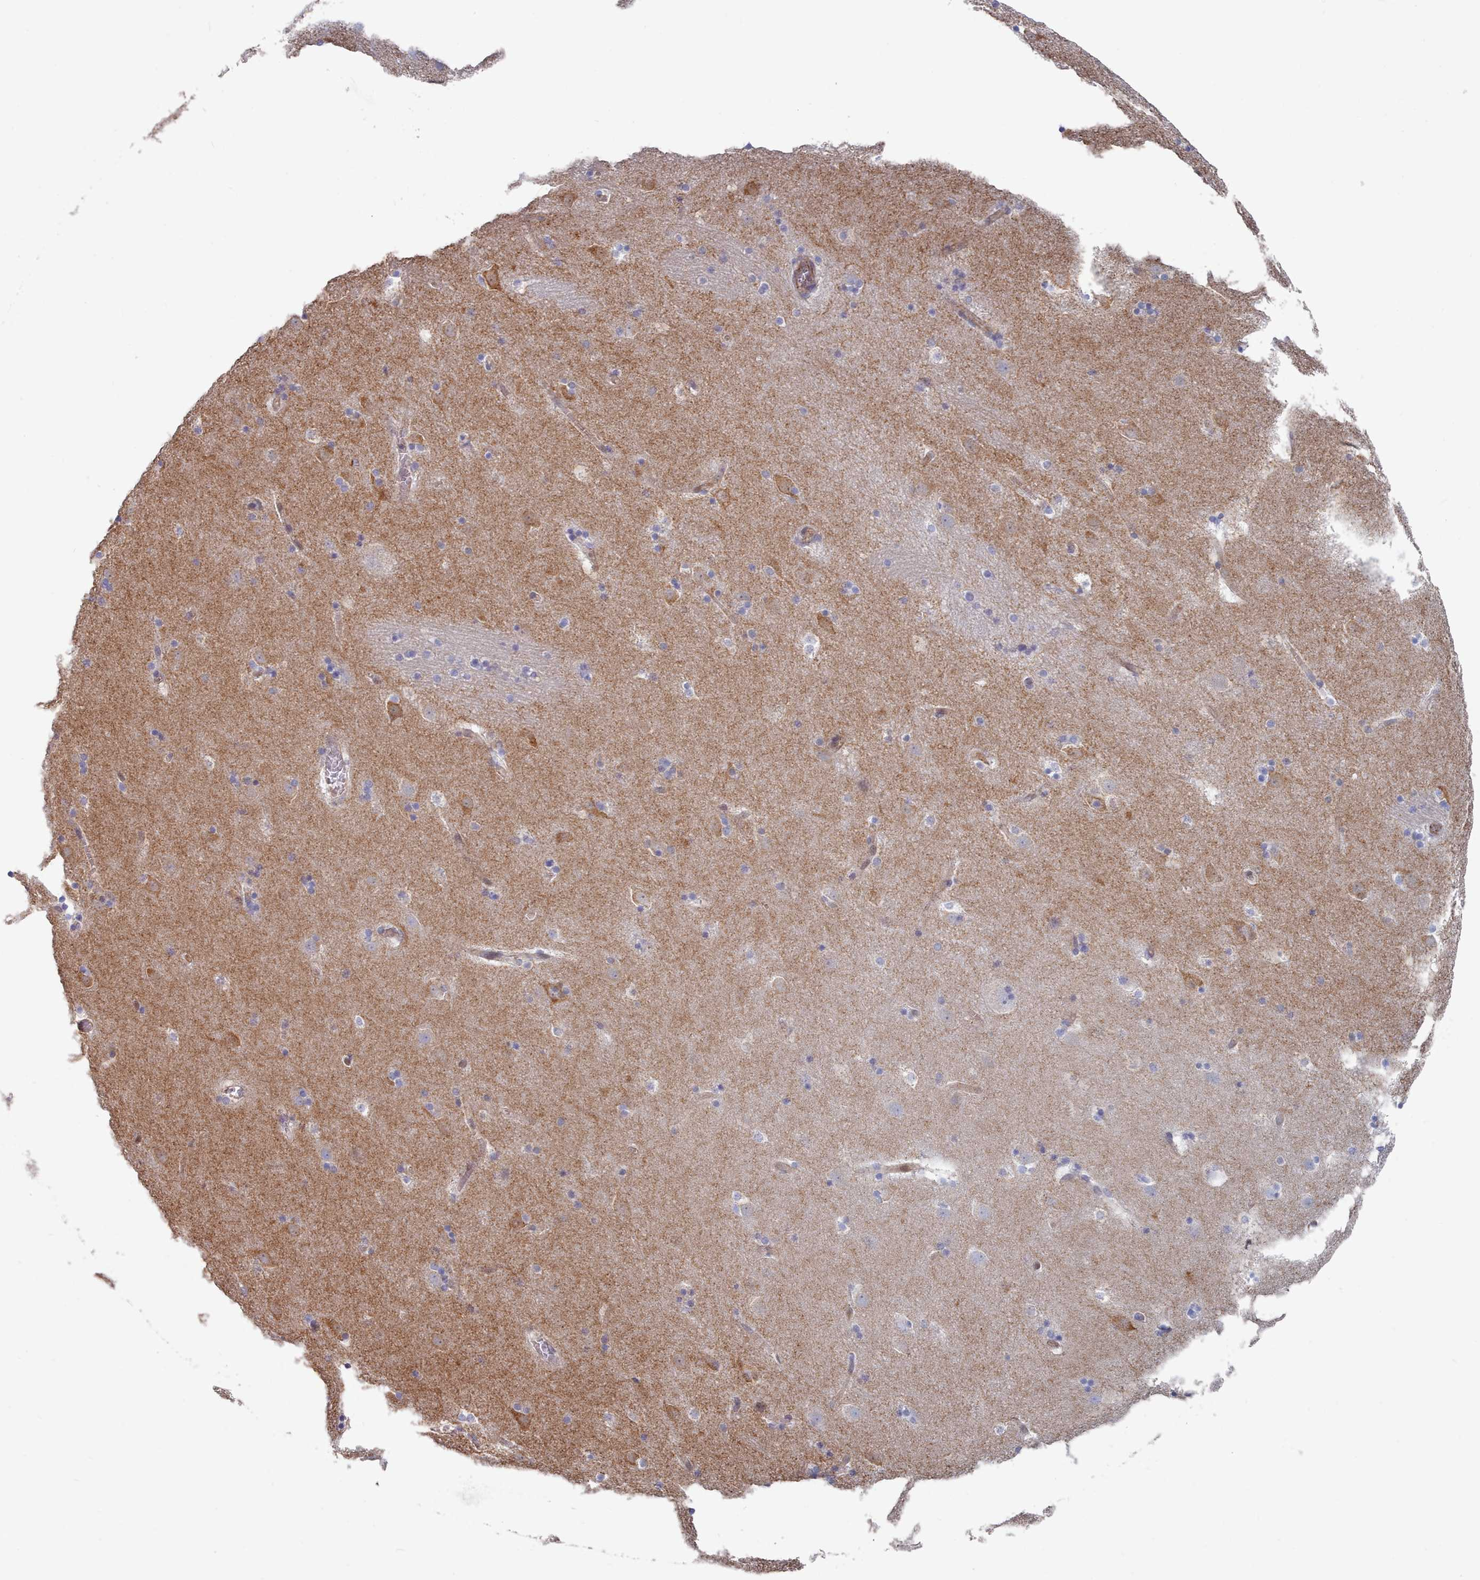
{"staining": {"intensity": "negative", "quantity": "none", "location": "none"}, "tissue": "caudate", "cell_type": "Glial cells", "image_type": "normal", "snomed": [{"axis": "morphology", "description": "Normal tissue, NOS"}, {"axis": "topography", "description": "Lateral ventricle wall"}], "caption": "Photomicrograph shows no protein staining in glial cells of unremarkable caudate.", "gene": "G6PC1", "patient": {"sex": "male", "age": 45}}